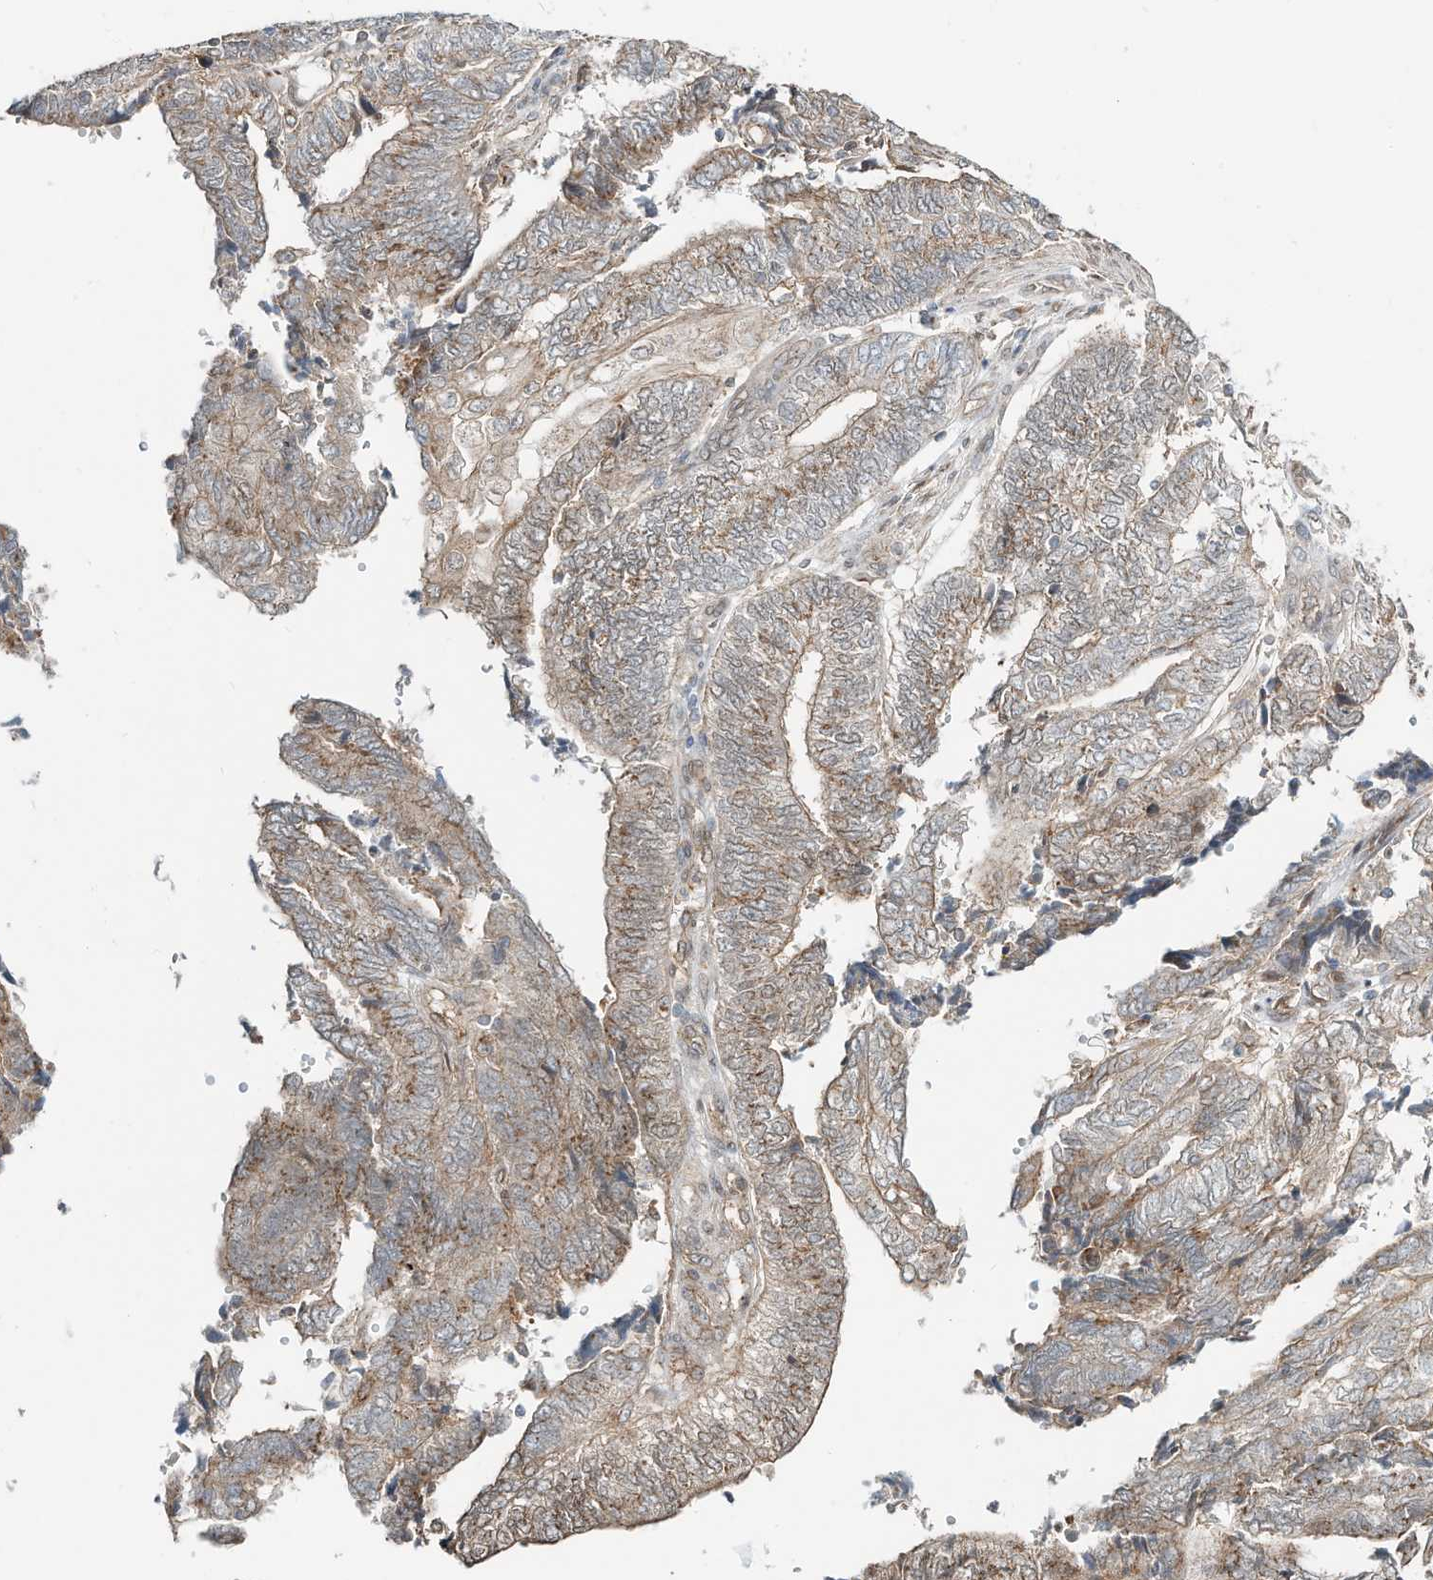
{"staining": {"intensity": "moderate", "quantity": "25%-75%", "location": "cytoplasmic/membranous"}, "tissue": "endometrial cancer", "cell_type": "Tumor cells", "image_type": "cancer", "snomed": [{"axis": "morphology", "description": "Adenocarcinoma, NOS"}, {"axis": "topography", "description": "Uterus"}, {"axis": "topography", "description": "Endometrium"}], "caption": "Endometrial cancer stained with a protein marker shows moderate staining in tumor cells.", "gene": "CUX1", "patient": {"sex": "female", "age": 70}}